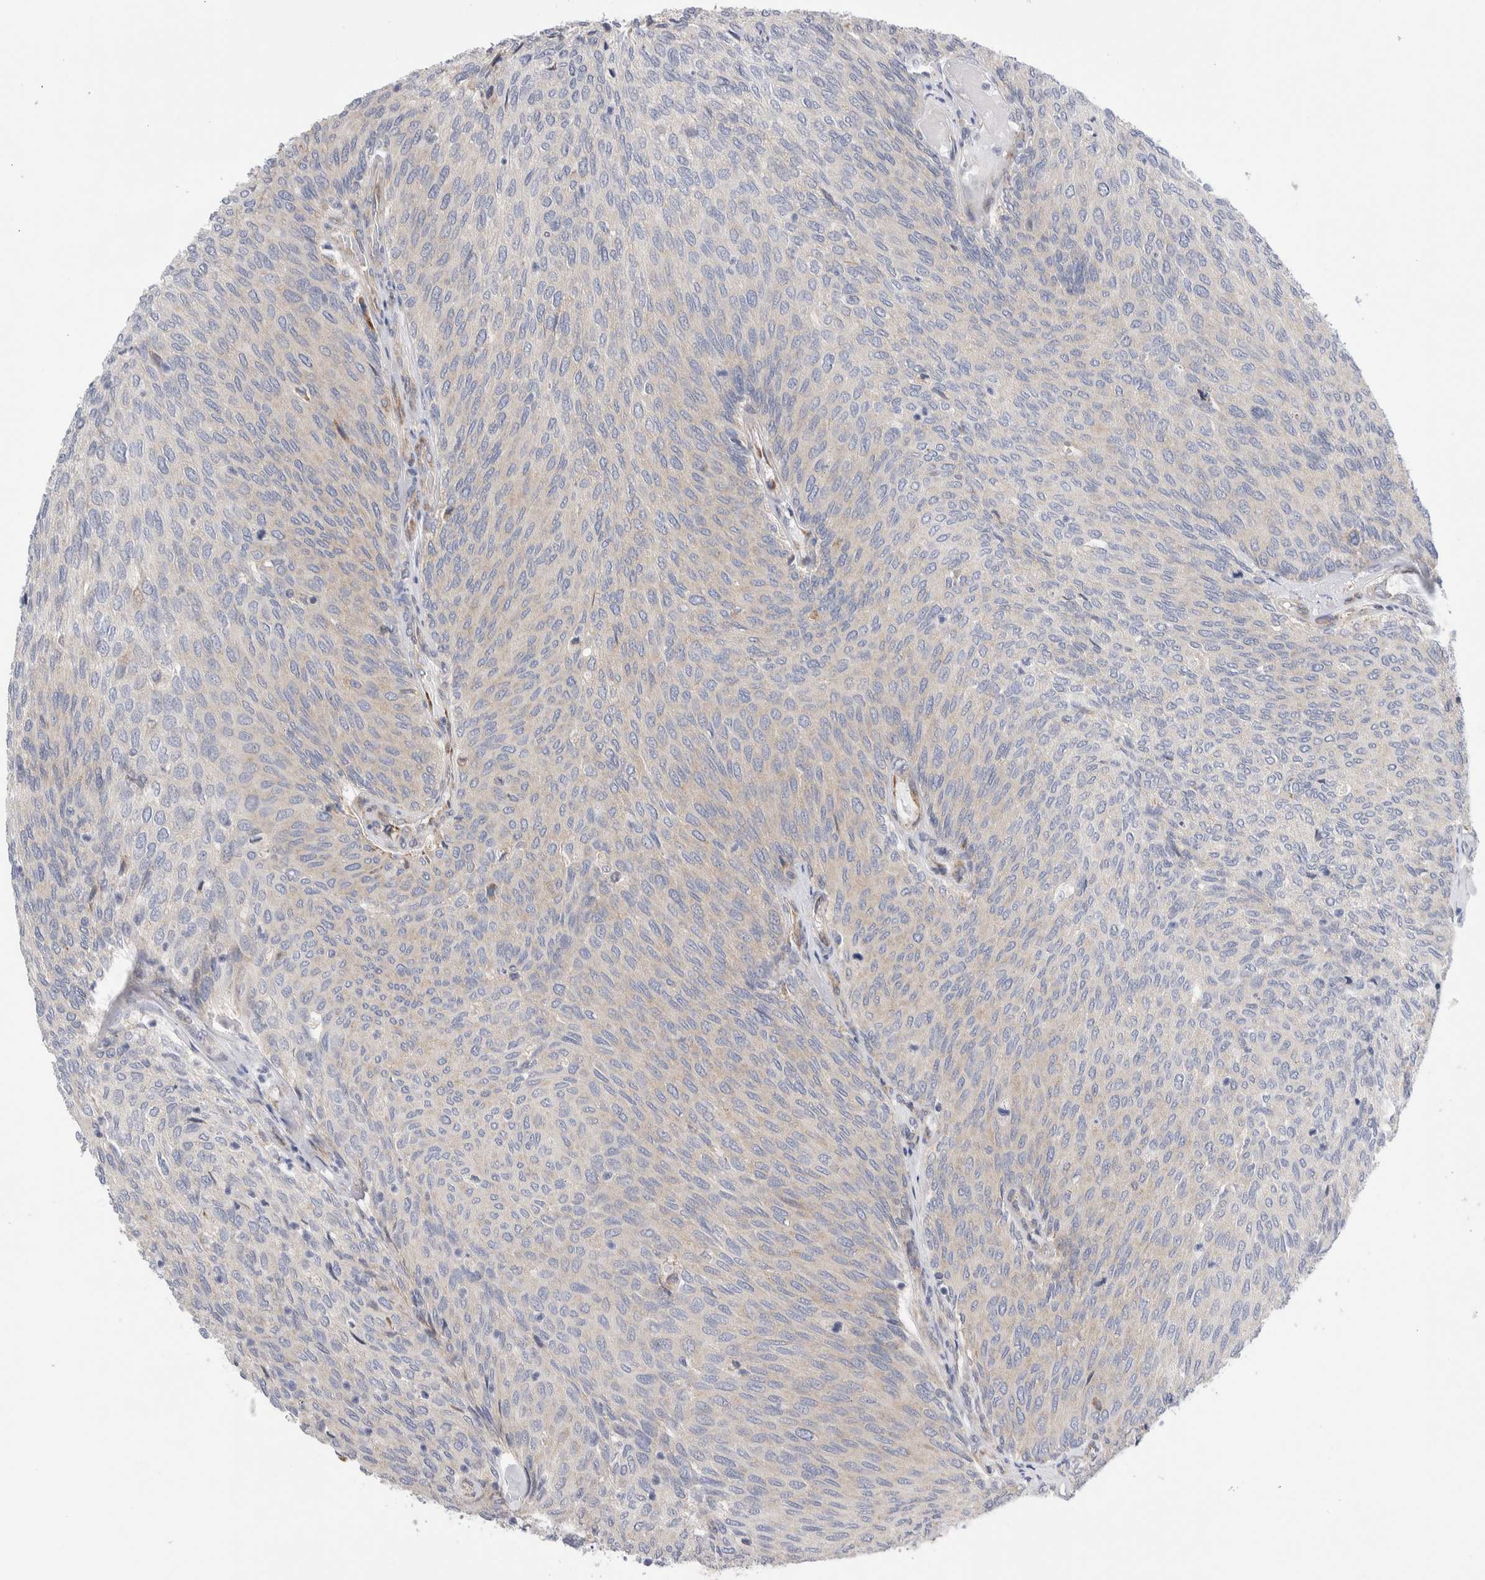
{"staining": {"intensity": "negative", "quantity": "none", "location": "none"}, "tissue": "urothelial cancer", "cell_type": "Tumor cells", "image_type": "cancer", "snomed": [{"axis": "morphology", "description": "Urothelial carcinoma, Low grade"}, {"axis": "topography", "description": "Urinary bladder"}], "caption": "Tumor cells show no significant expression in urothelial cancer.", "gene": "RACK1", "patient": {"sex": "female", "age": 79}}